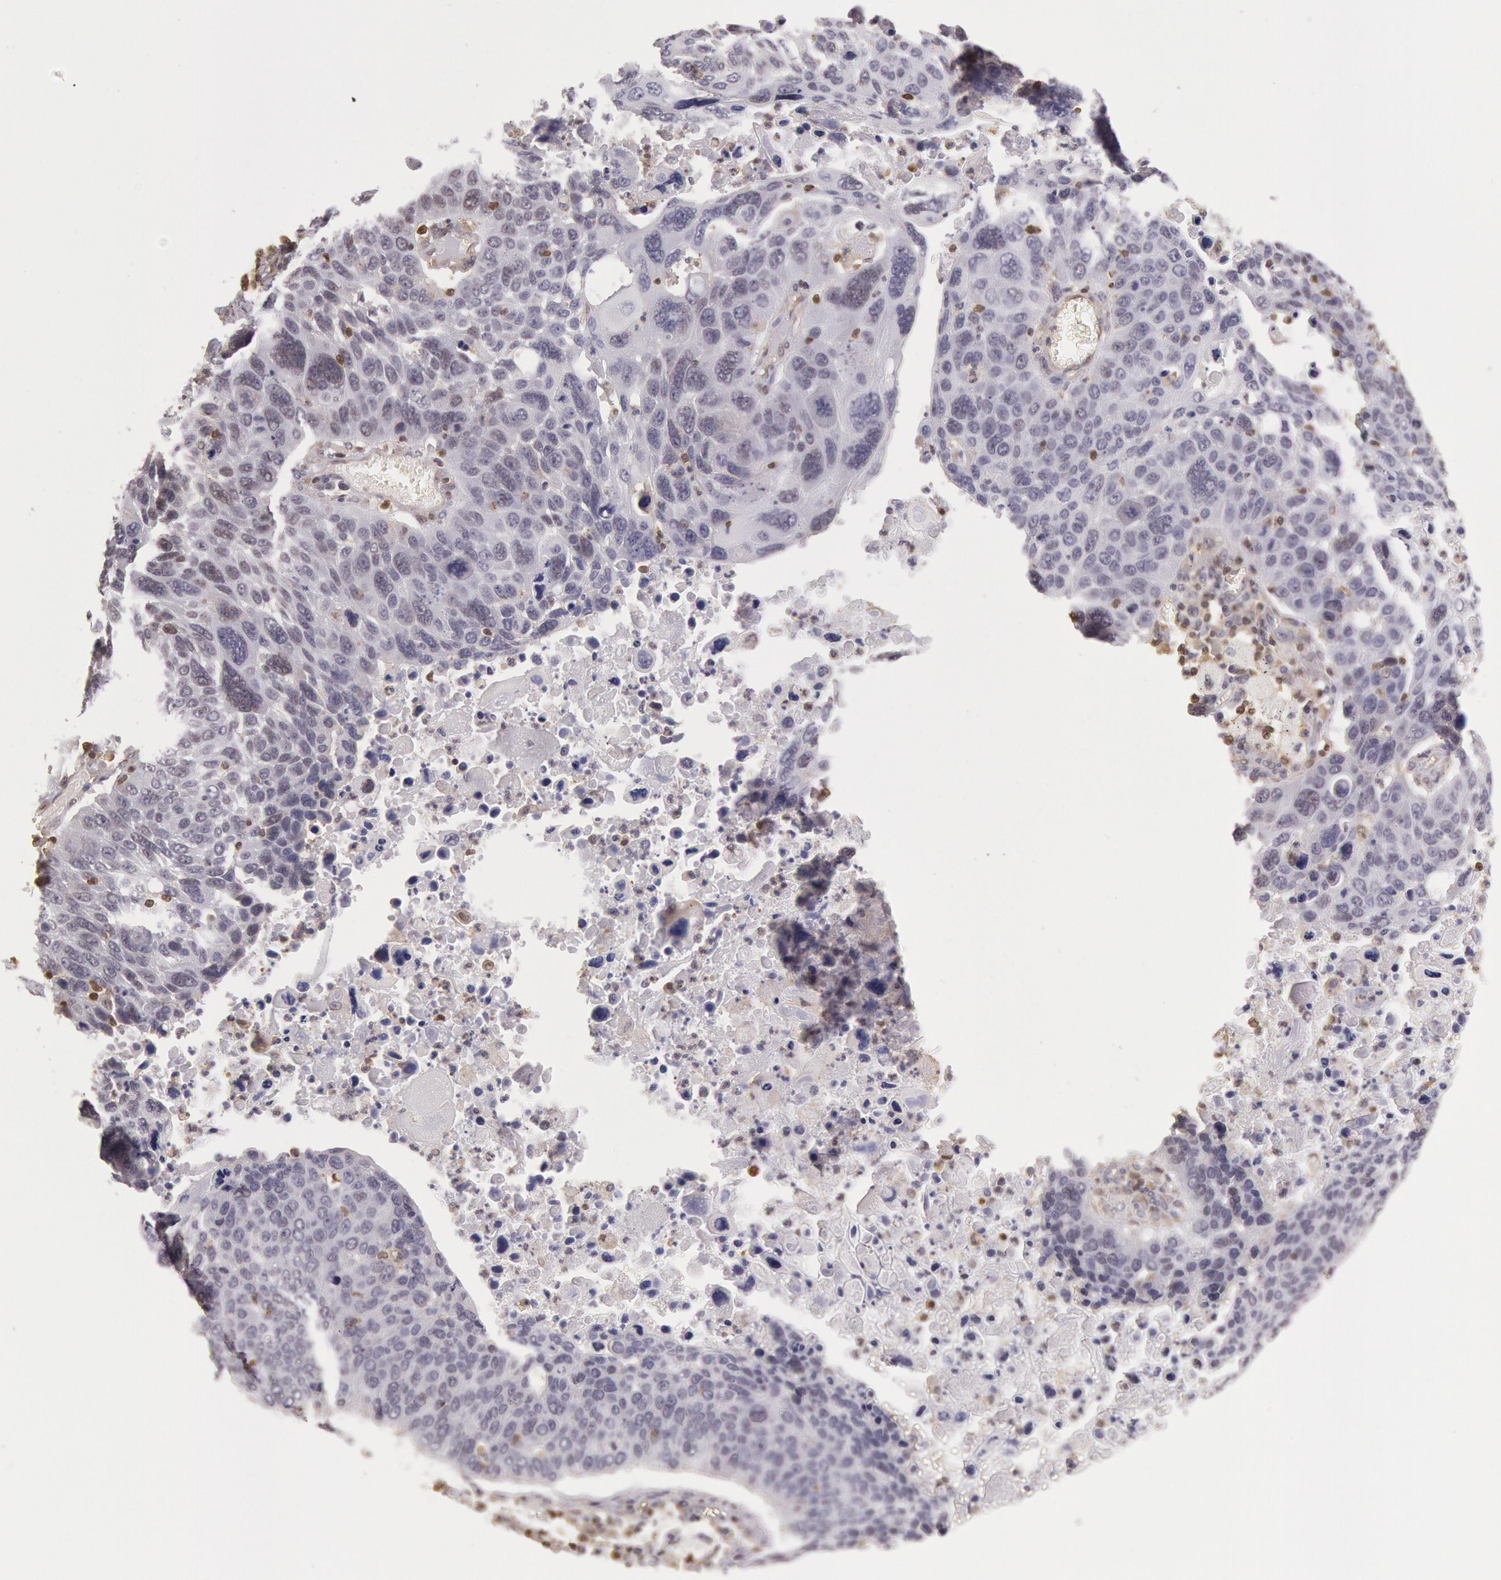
{"staining": {"intensity": "negative", "quantity": "none", "location": "none"}, "tissue": "lung cancer", "cell_type": "Tumor cells", "image_type": "cancer", "snomed": [{"axis": "morphology", "description": "Squamous cell carcinoma, NOS"}, {"axis": "topography", "description": "Lung"}], "caption": "This is a photomicrograph of IHC staining of lung squamous cell carcinoma, which shows no staining in tumor cells.", "gene": "HIF1A", "patient": {"sex": "male", "age": 68}}